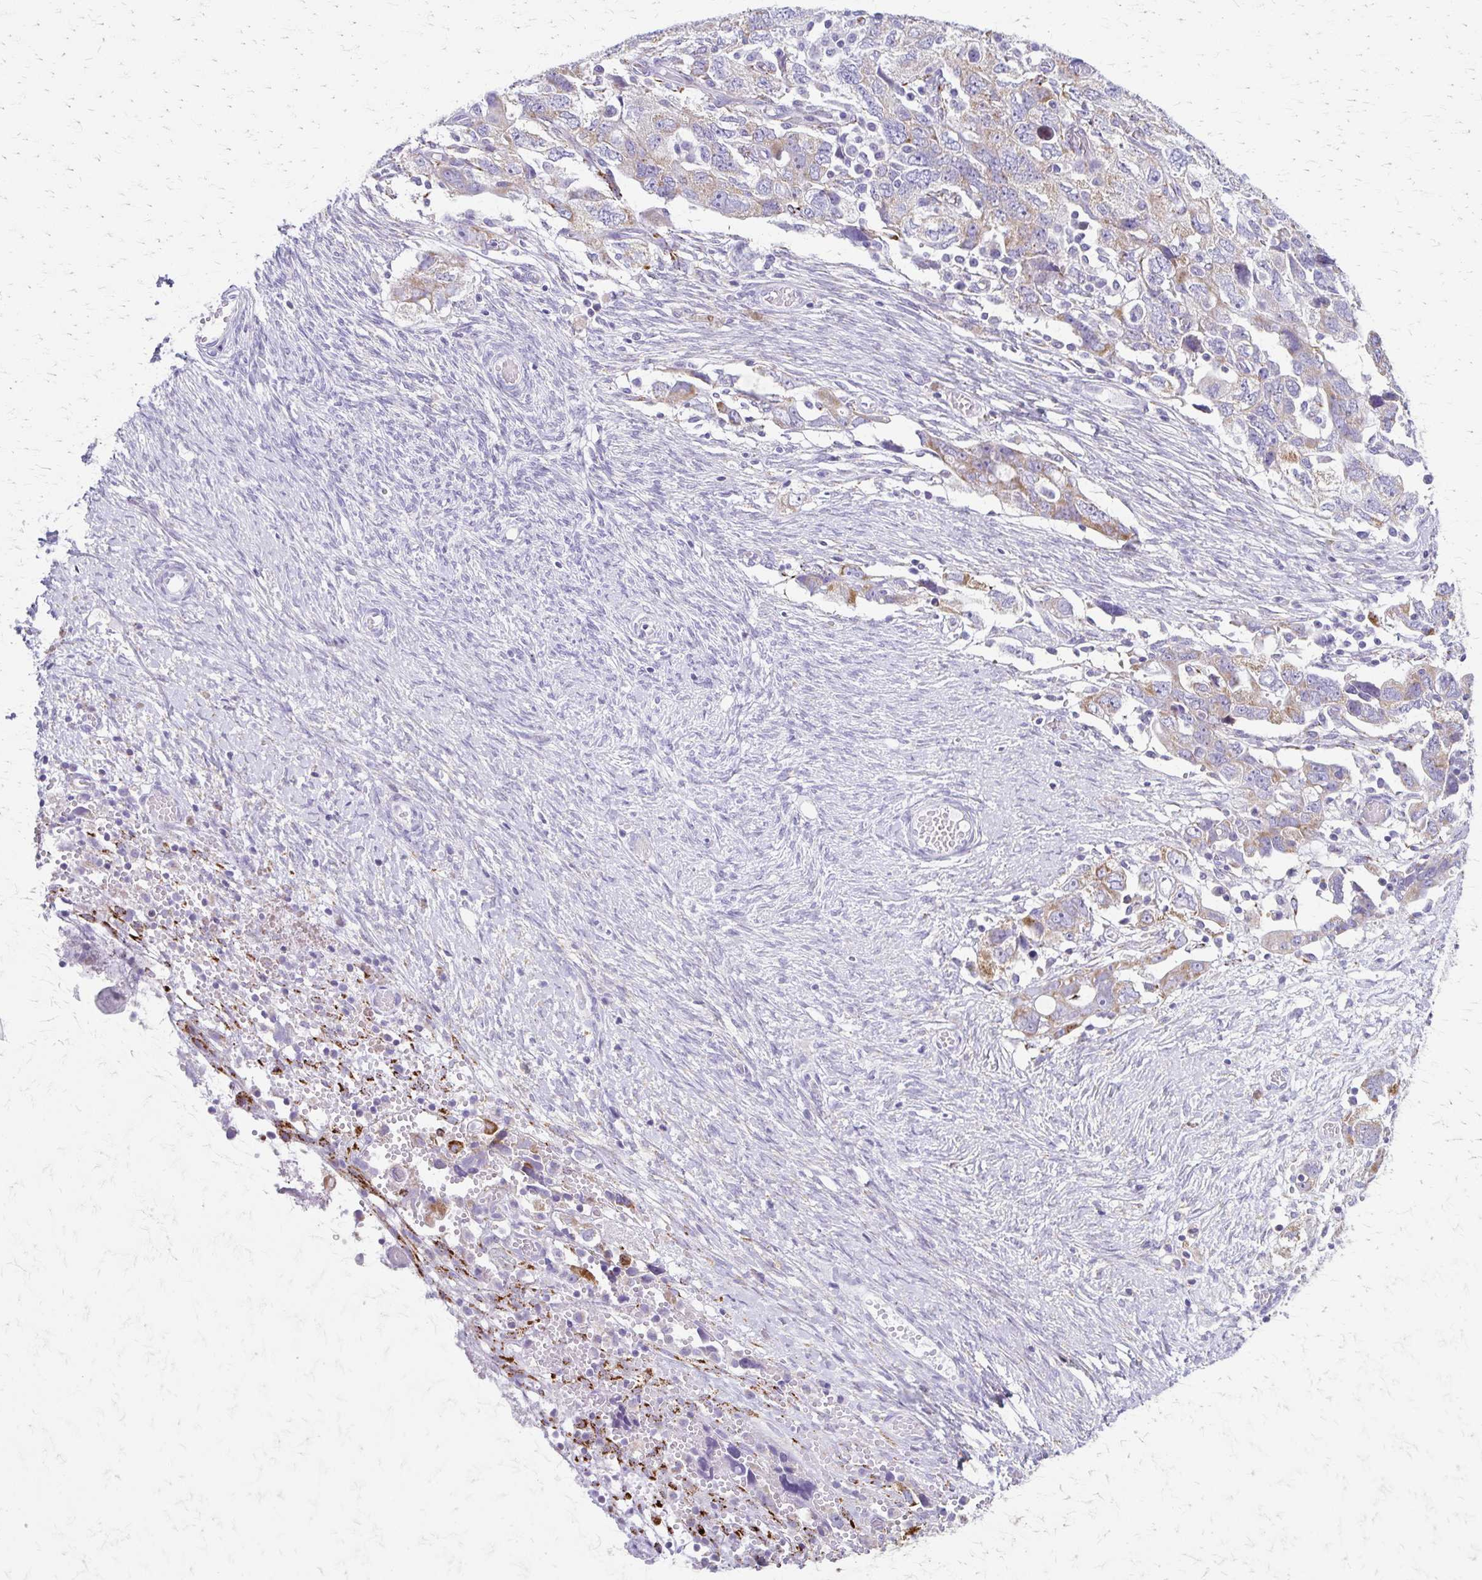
{"staining": {"intensity": "weak", "quantity": "25%-75%", "location": "cytoplasmic/membranous"}, "tissue": "ovarian cancer", "cell_type": "Tumor cells", "image_type": "cancer", "snomed": [{"axis": "morphology", "description": "Carcinoma, NOS"}, {"axis": "morphology", "description": "Cystadenocarcinoma, serous, NOS"}, {"axis": "topography", "description": "Ovary"}], "caption": "Ovarian serous cystadenocarcinoma stained with a brown dye exhibits weak cytoplasmic/membranous positive positivity in approximately 25%-75% of tumor cells.", "gene": "ZSCAN5B", "patient": {"sex": "female", "age": 69}}